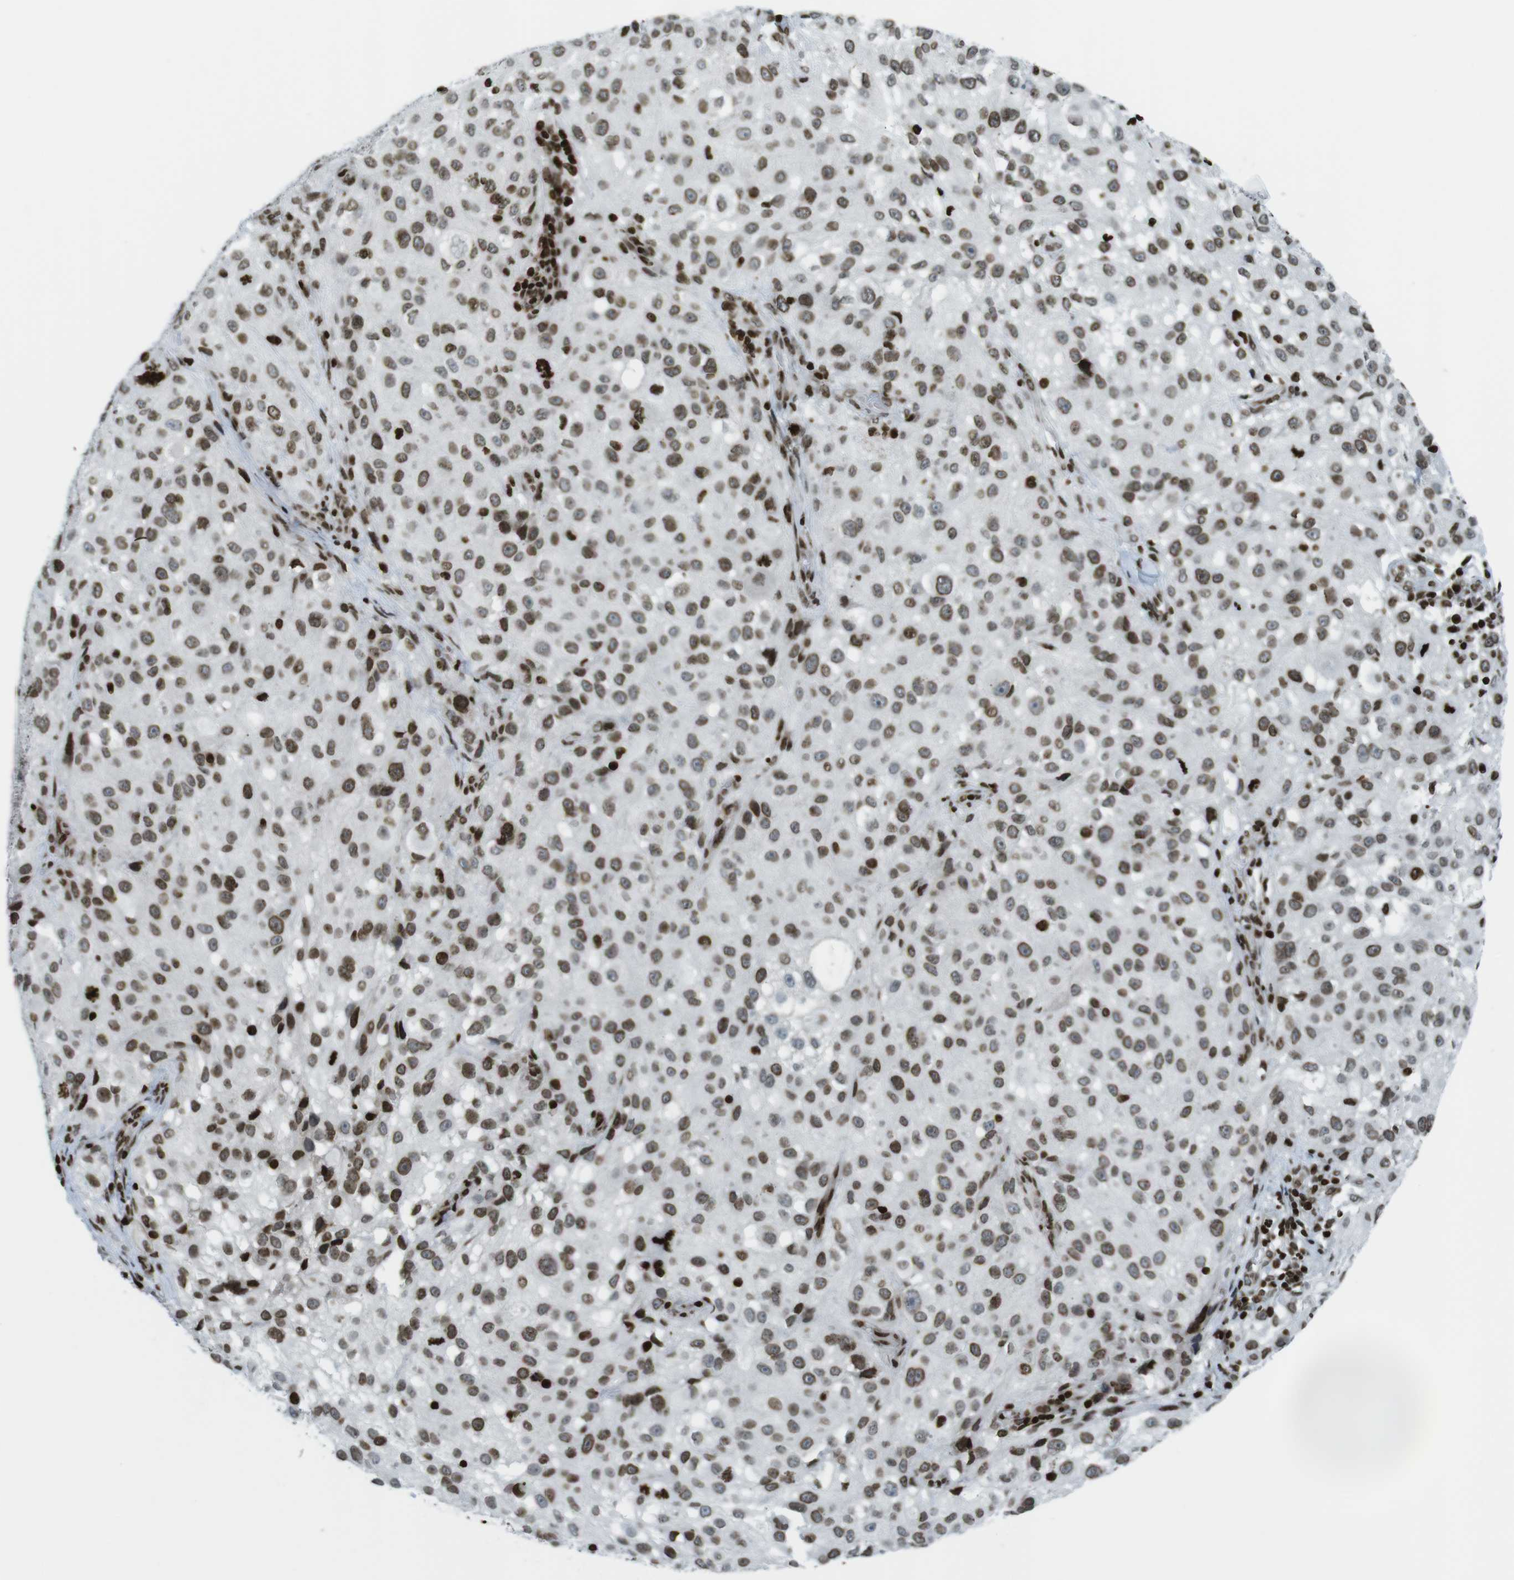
{"staining": {"intensity": "moderate", "quantity": ">75%", "location": "nuclear"}, "tissue": "melanoma", "cell_type": "Tumor cells", "image_type": "cancer", "snomed": [{"axis": "morphology", "description": "Necrosis, NOS"}, {"axis": "morphology", "description": "Malignant melanoma, NOS"}, {"axis": "topography", "description": "Skin"}], "caption": "A brown stain highlights moderate nuclear expression of a protein in human melanoma tumor cells.", "gene": "H2AC8", "patient": {"sex": "female", "age": 87}}